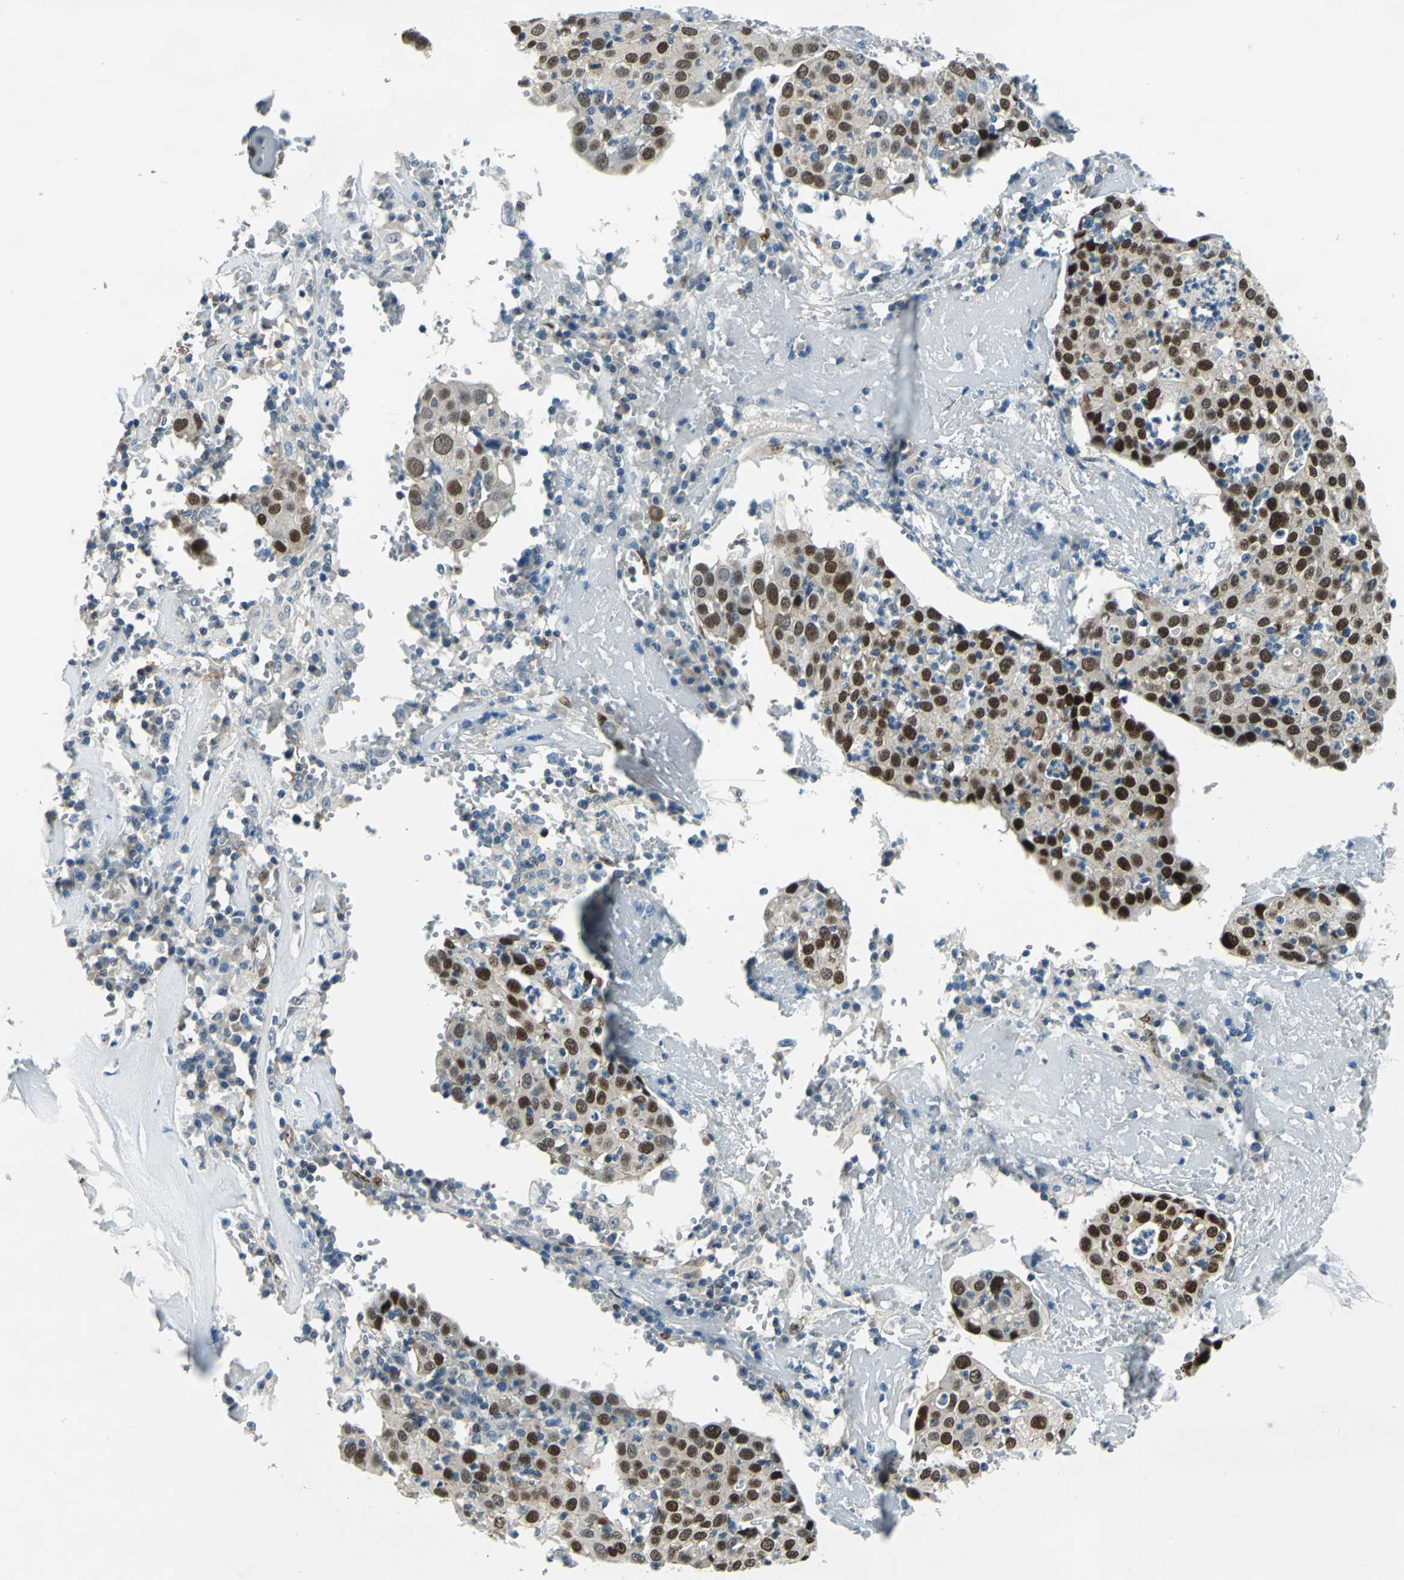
{"staining": {"intensity": "strong", "quantity": ">75%", "location": "cytoplasmic/membranous,nuclear"}, "tissue": "head and neck cancer", "cell_type": "Tumor cells", "image_type": "cancer", "snomed": [{"axis": "morphology", "description": "Adenocarcinoma, NOS"}, {"axis": "topography", "description": "Salivary gland"}, {"axis": "topography", "description": "Head-Neck"}], "caption": "The immunohistochemical stain shows strong cytoplasmic/membranous and nuclear positivity in tumor cells of head and neck cancer (adenocarcinoma) tissue.", "gene": "NFIA", "patient": {"sex": "female", "age": 65}}